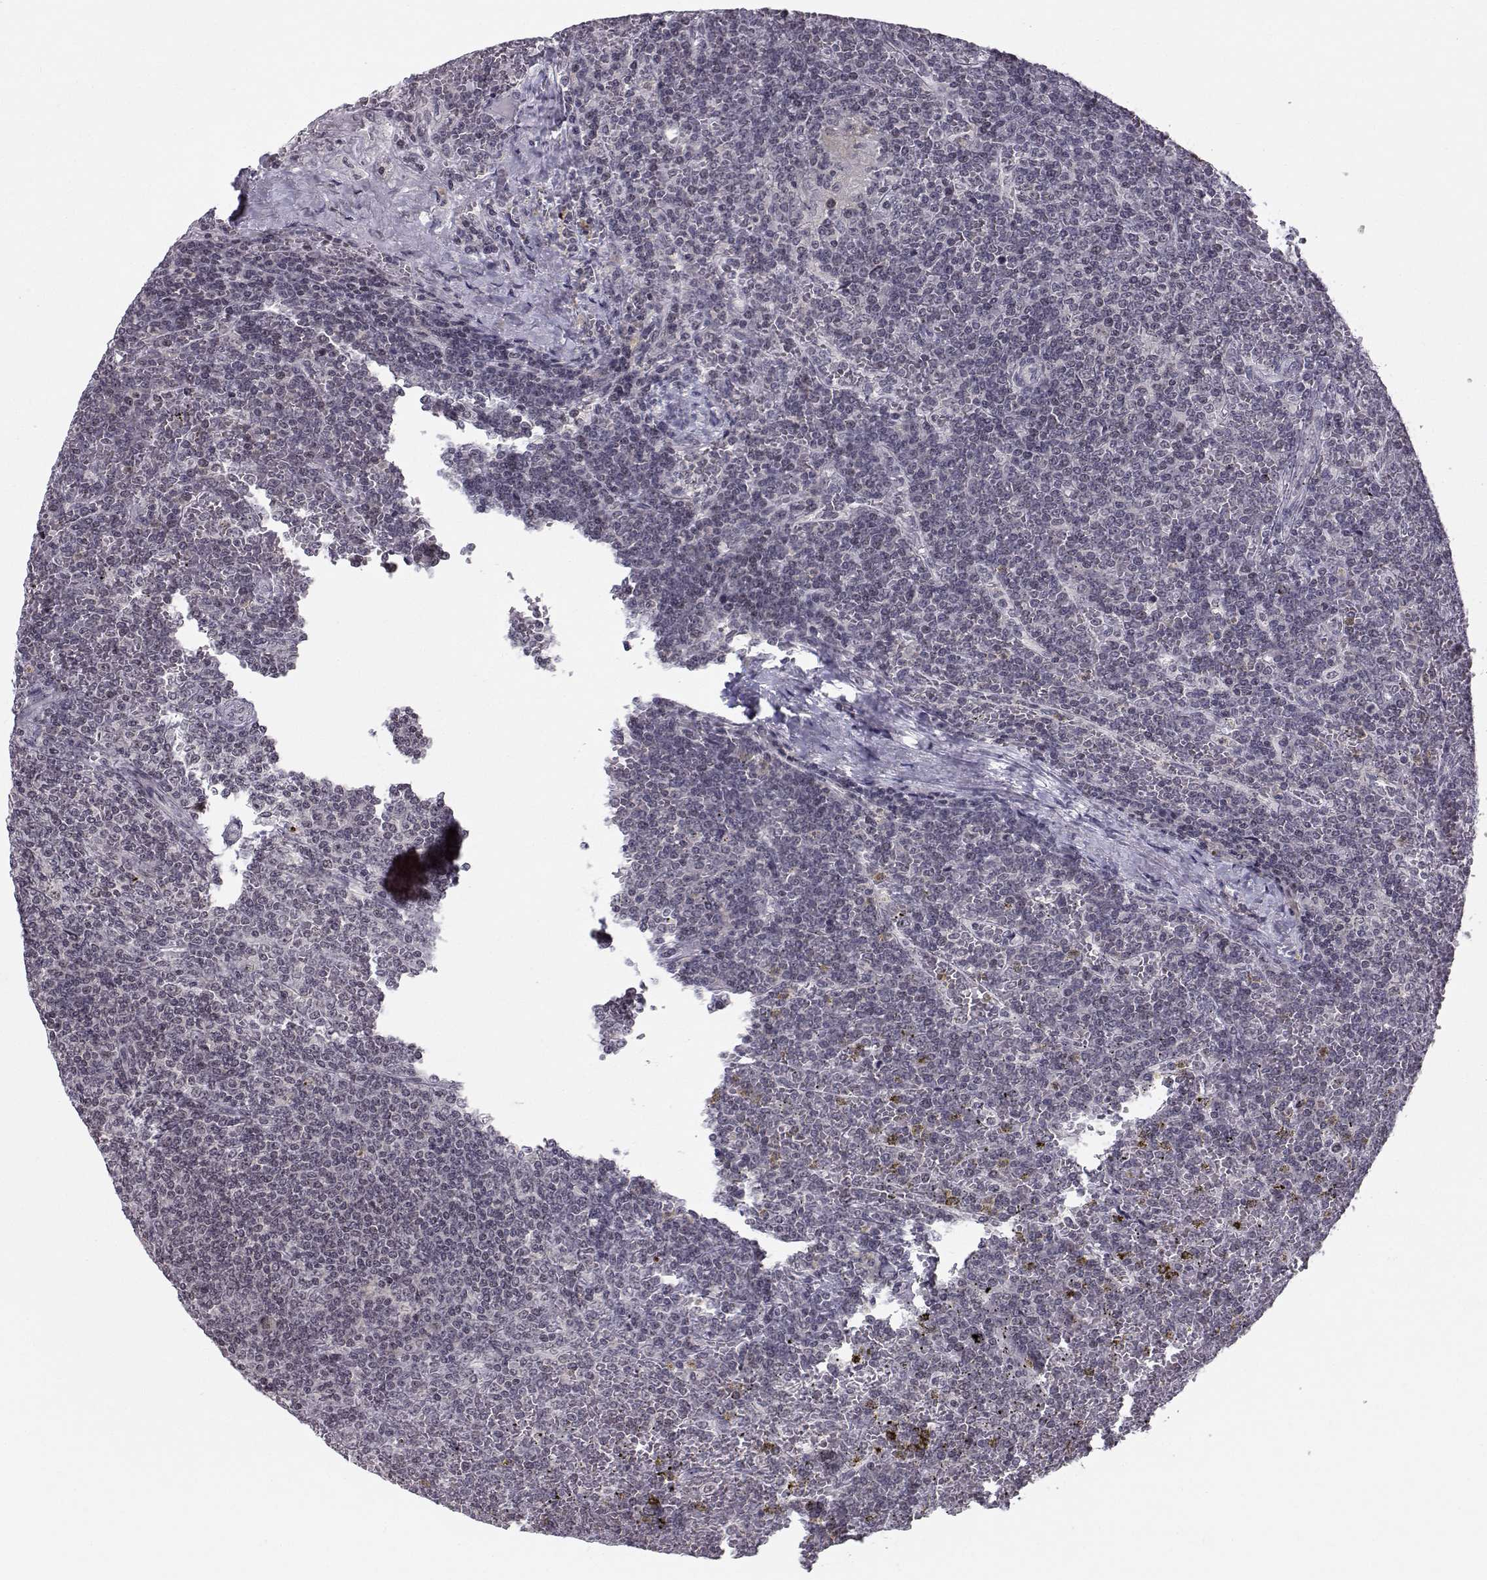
{"staining": {"intensity": "negative", "quantity": "none", "location": "none"}, "tissue": "lymphoma", "cell_type": "Tumor cells", "image_type": "cancer", "snomed": [{"axis": "morphology", "description": "Malignant lymphoma, non-Hodgkin's type, Low grade"}, {"axis": "topography", "description": "Spleen"}], "caption": "High magnification brightfield microscopy of lymphoma stained with DAB (brown) and counterstained with hematoxylin (blue): tumor cells show no significant staining.", "gene": "MARCHF4", "patient": {"sex": "female", "age": 19}}